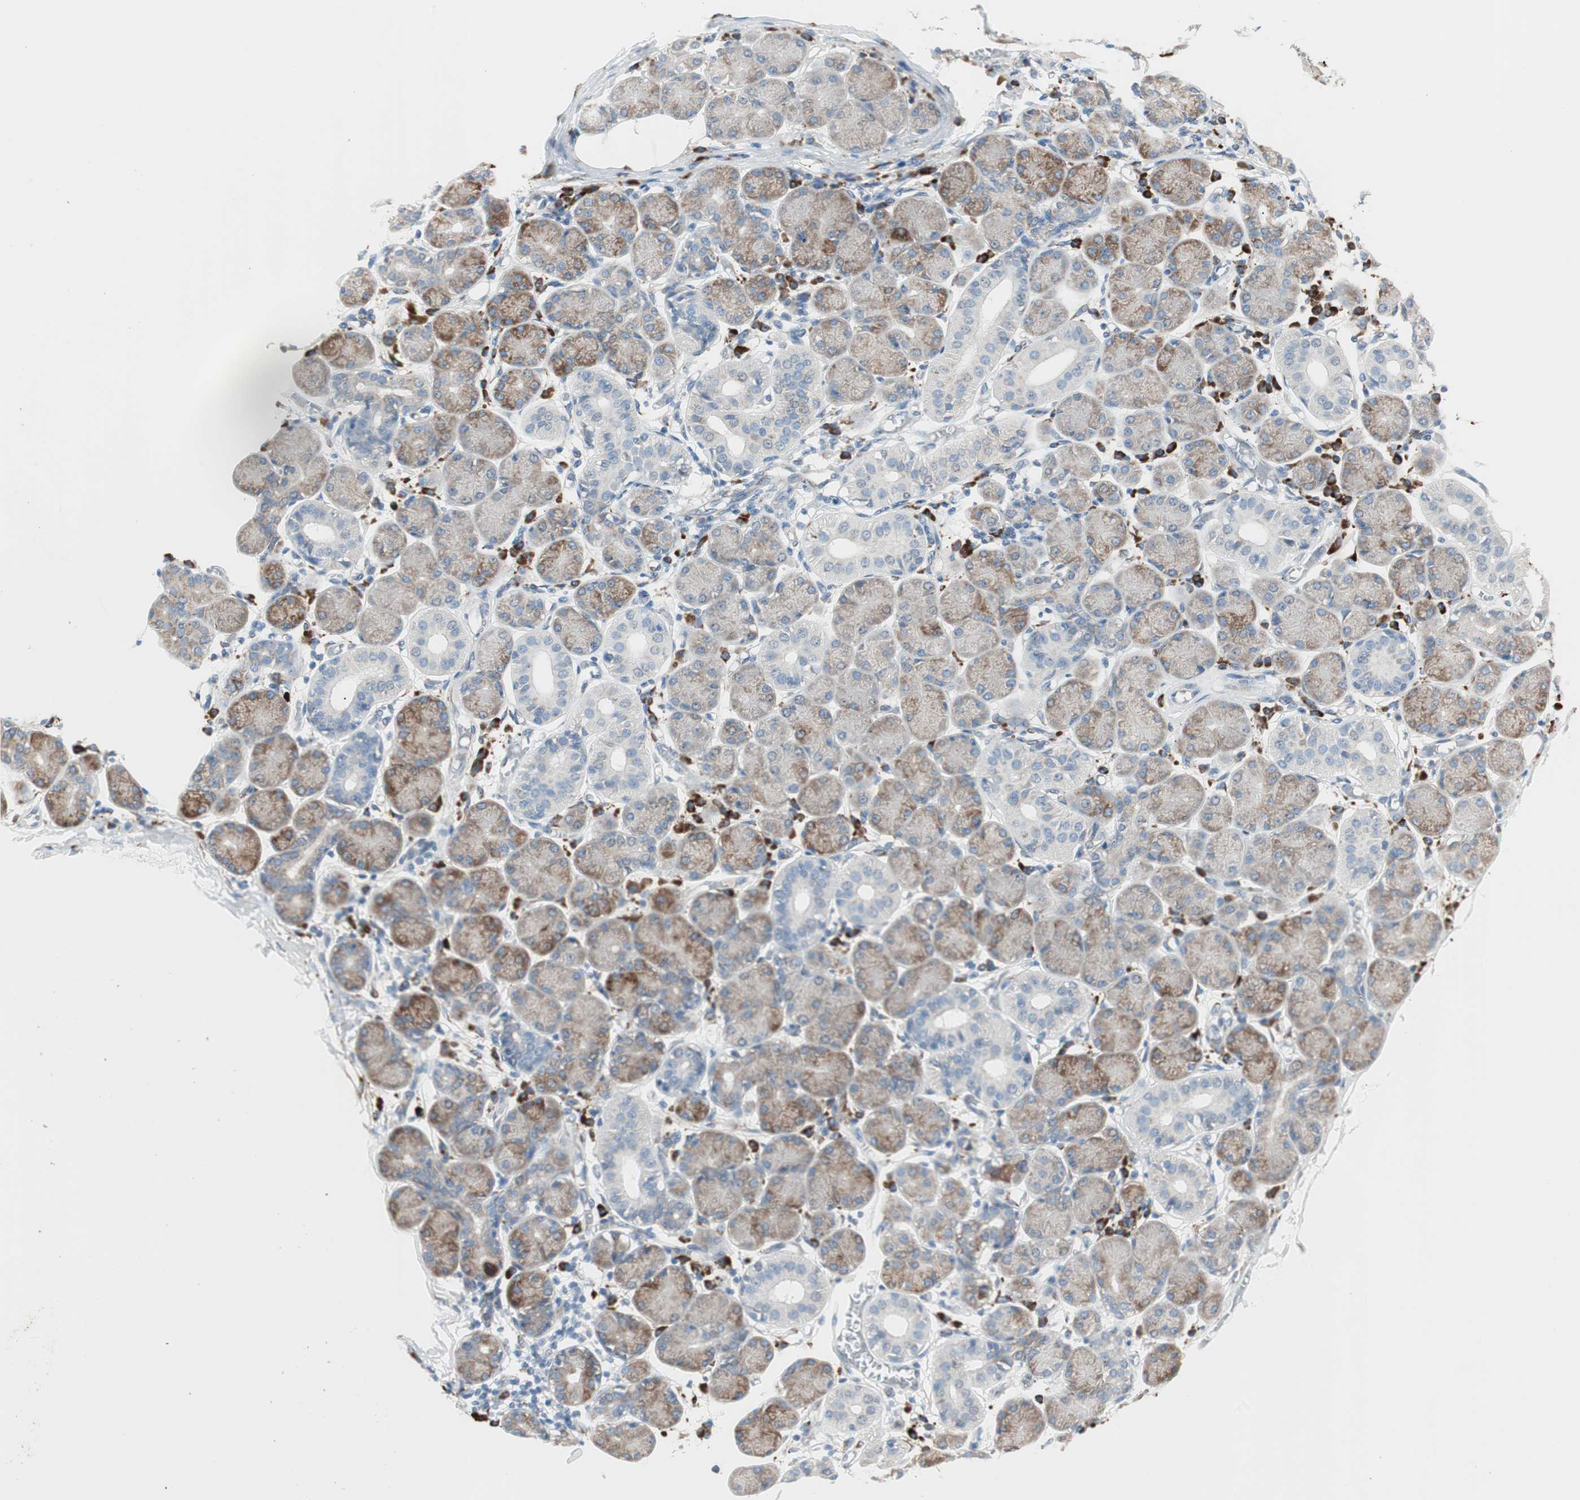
{"staining": {"intensity": "moderate", "quantity": "25%-75%", "location": "cytoplasmic/membranous"}, "tissue": "salivary gland", "cell_type": "Glandular cells", "image_type": "normal", "snomed": [{"axis": "morphology", "description": "Normal tissue, NOS"}, {"axis": "topography", "description": "Salivary gland"}], "caption": "Salivary gland stained with DAB IHC displays medium levels of moderate cytoplasmic/membranous expression in approximately 25%-75% of glandular cells. The protein of interest is stained brown, and the nuclei are stained in blue (DAB (3,3'-diaminobenzidine) IHC with brightfield microscopy, high magnification).", "gene": "P4HTM", "patient": {"sex": "female", "age": 24}}